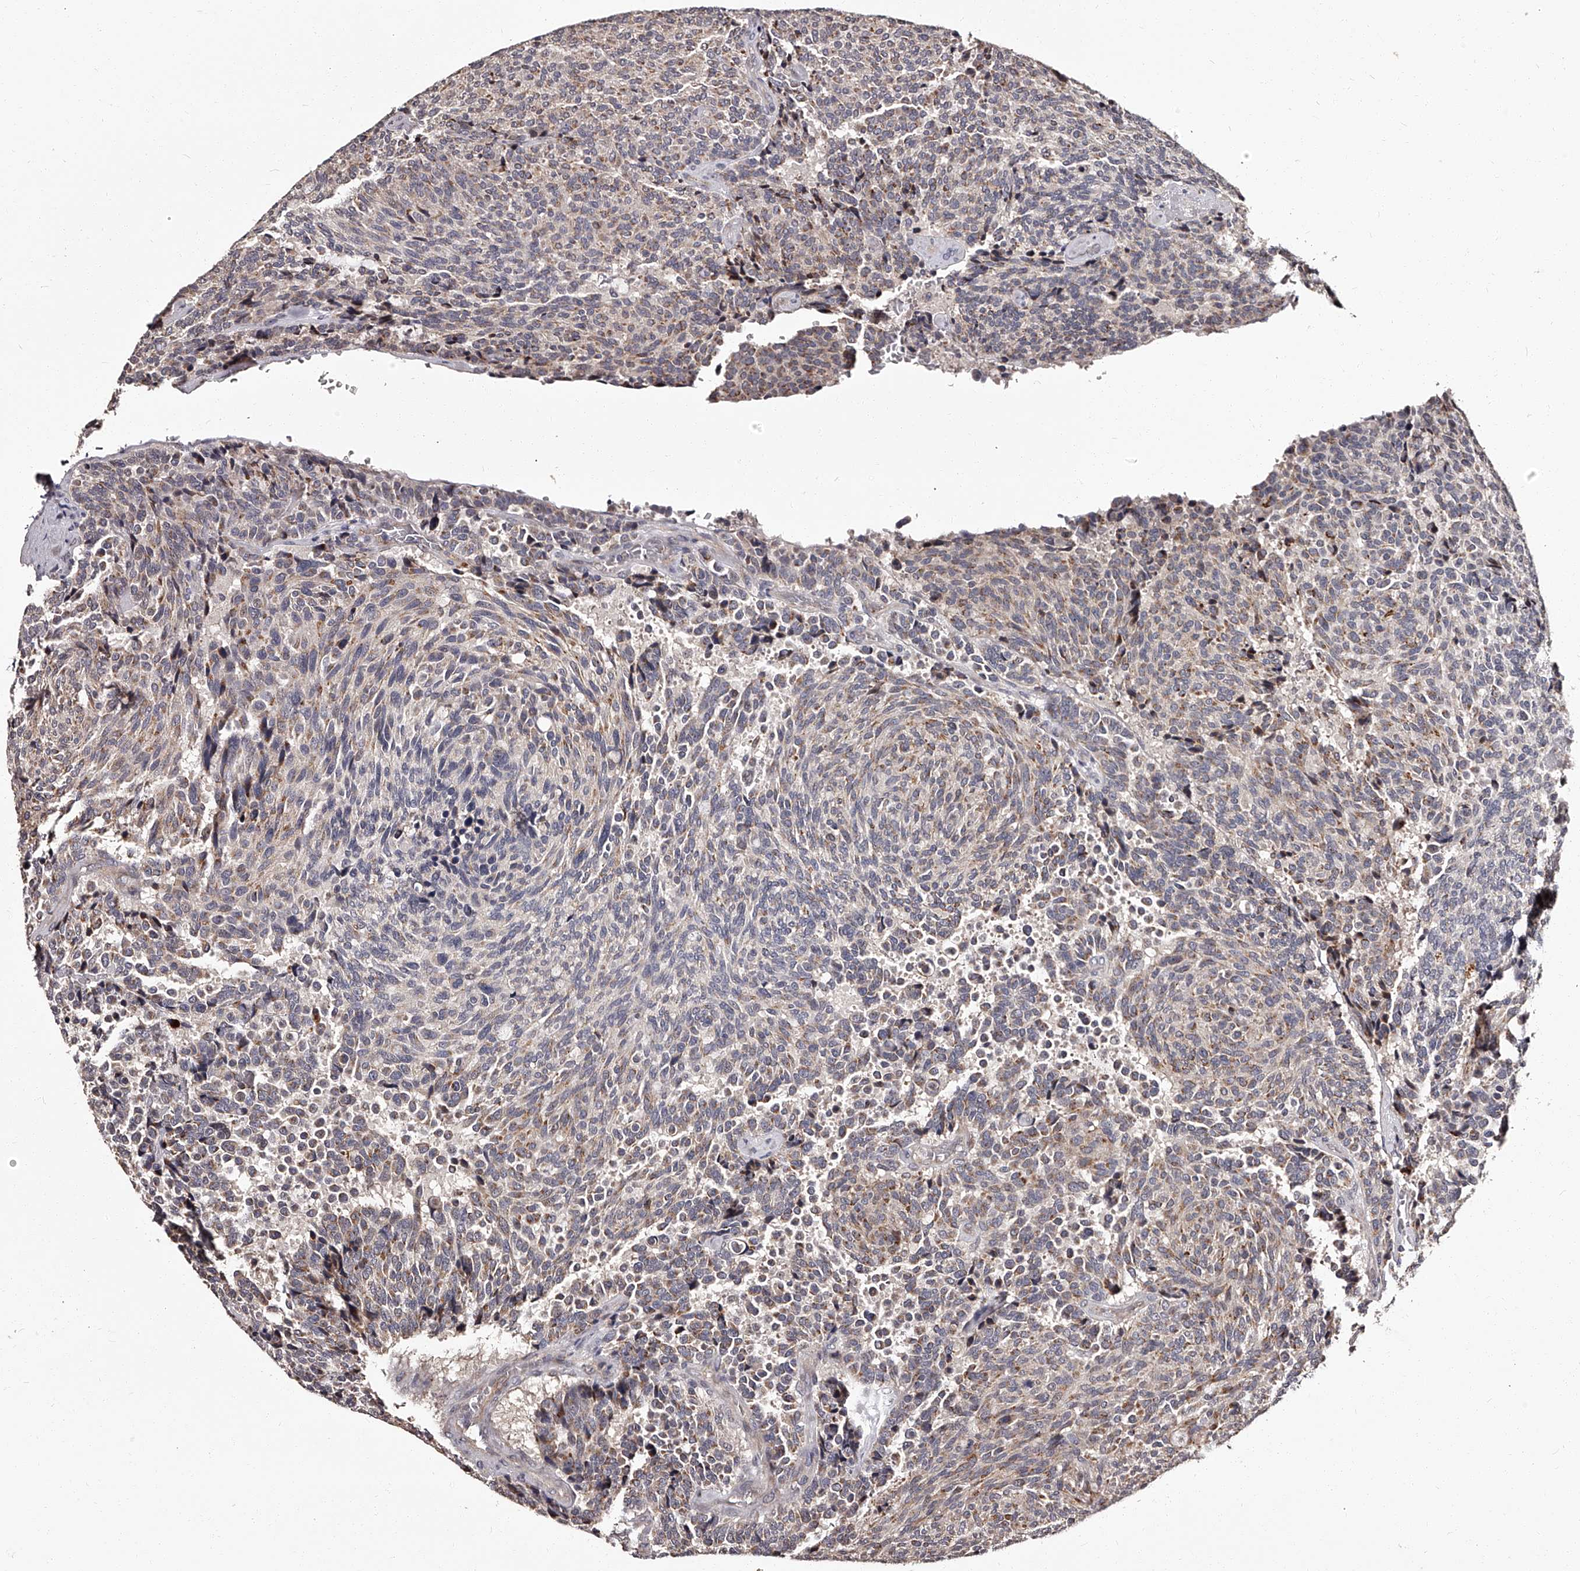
{"staining": {"intensity": "weak", "quantity": "<25%", "location": "cytoplasmic/membranous"}, "tissue": "carcinoid", "cell_type": "Tumor cells", "image_type": "cancer", "snomed": [{"axis": "morphology", "description": "Carcinoid, malignant, NOS"}, {"axis": "topography", "description": "Pancreas"}], "caption": "This is a histopathology image of immunohistochemistry (IHC) staining of malignant carcinoid, which shows no expression in tumor cells.", "gene": "RSC1A1", "patient": {"sex": "female", "age": 54}}